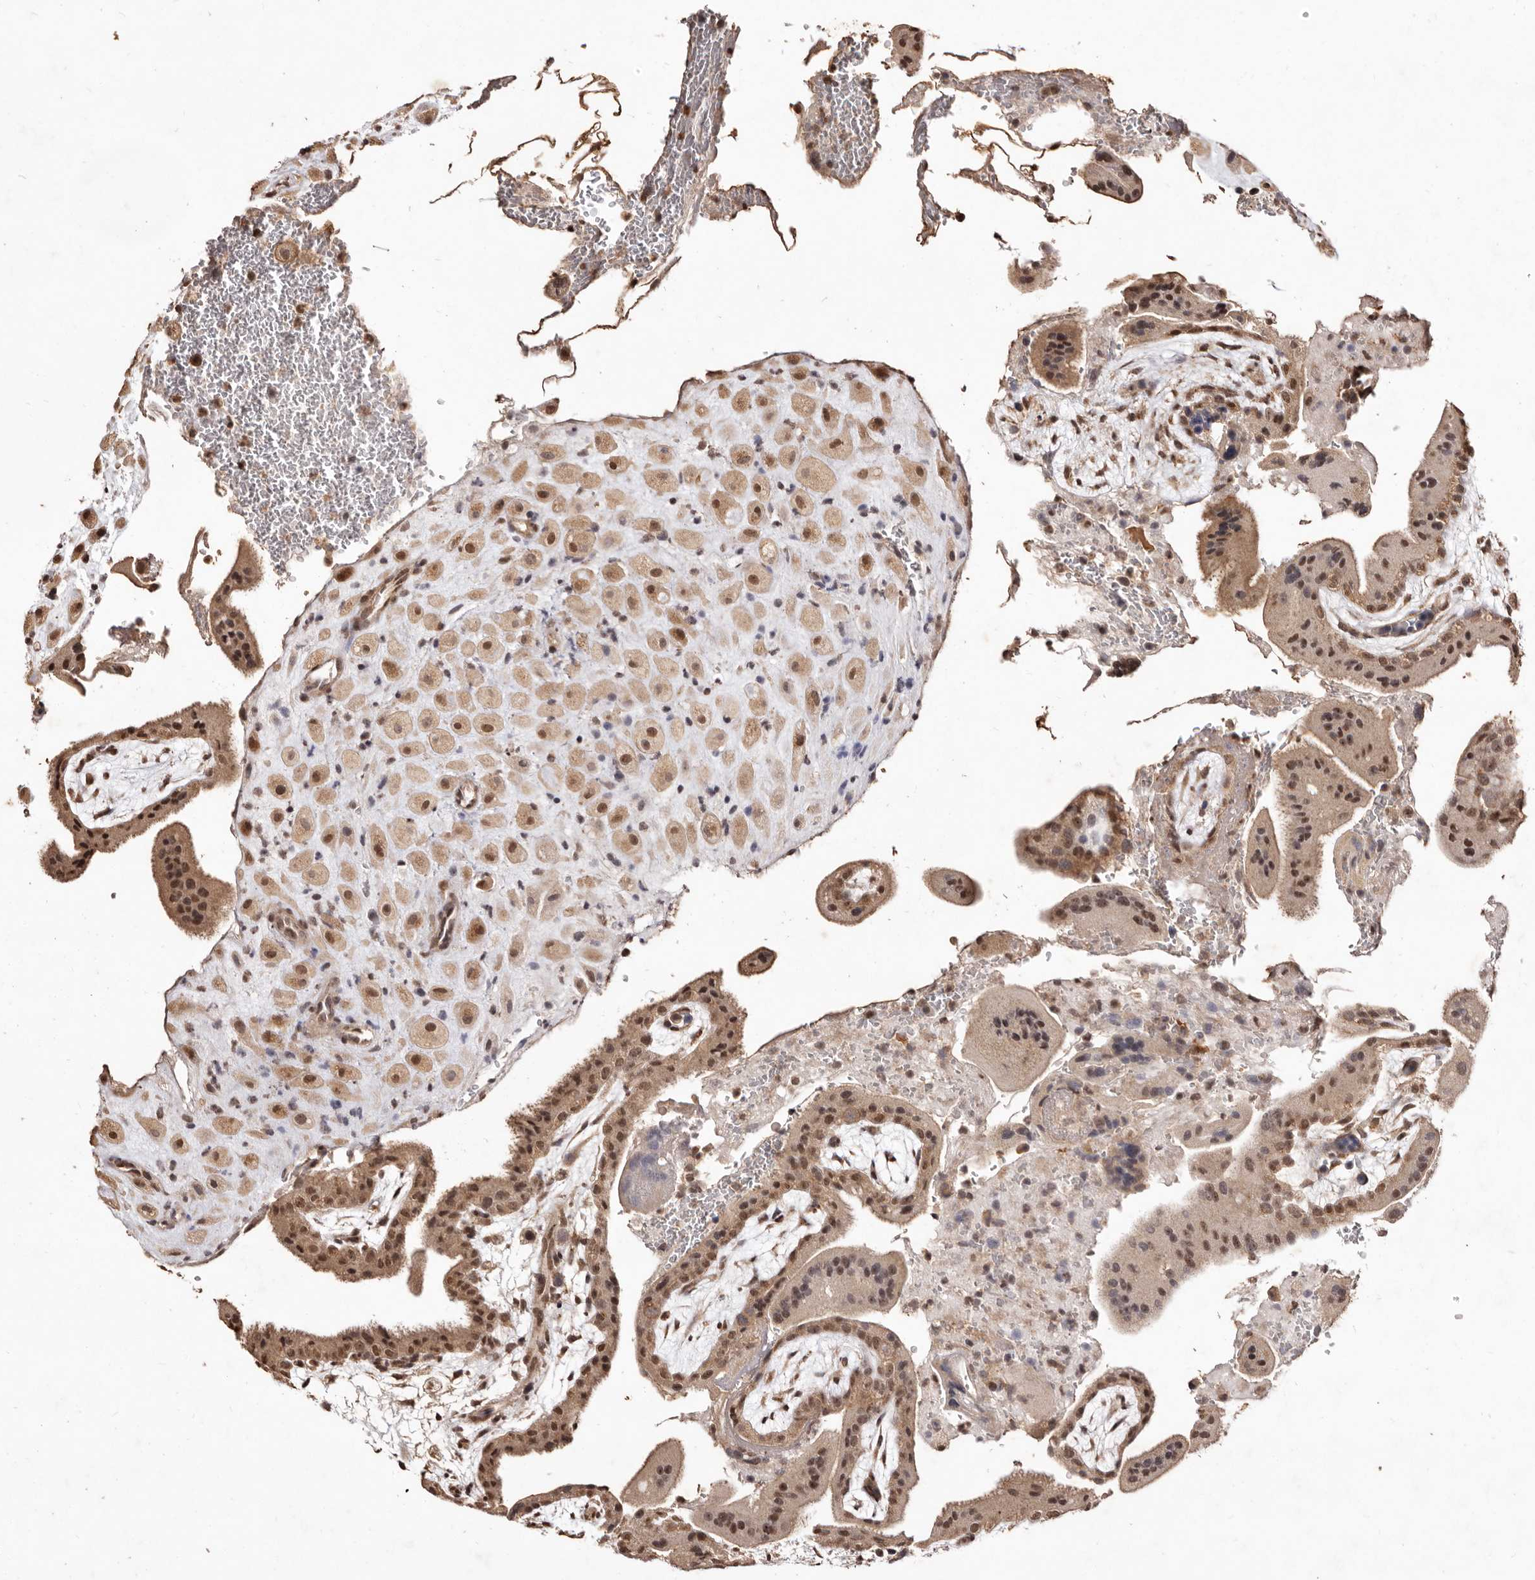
{"staining": {"intensity": "moderate", "quantity": ">75%", "location": "cytoplasmic/membranous,nuclear"}, "tissue": "placenta", "cell_type": "Decidual cells", "image_type": "normal", "snomed": [{"axis": "morphology", "description": "Normal tissue, NOS"}, {"axis": "topography", "description": "Placenta"}], "caption": "Decidual cells display medium levels of moderate cytoplasmic/membranous,nuclear expression in about >75% of cells in benign placenta.", "gene": "NOTCH1", "patient": {"sex": "female", "age": 35}}